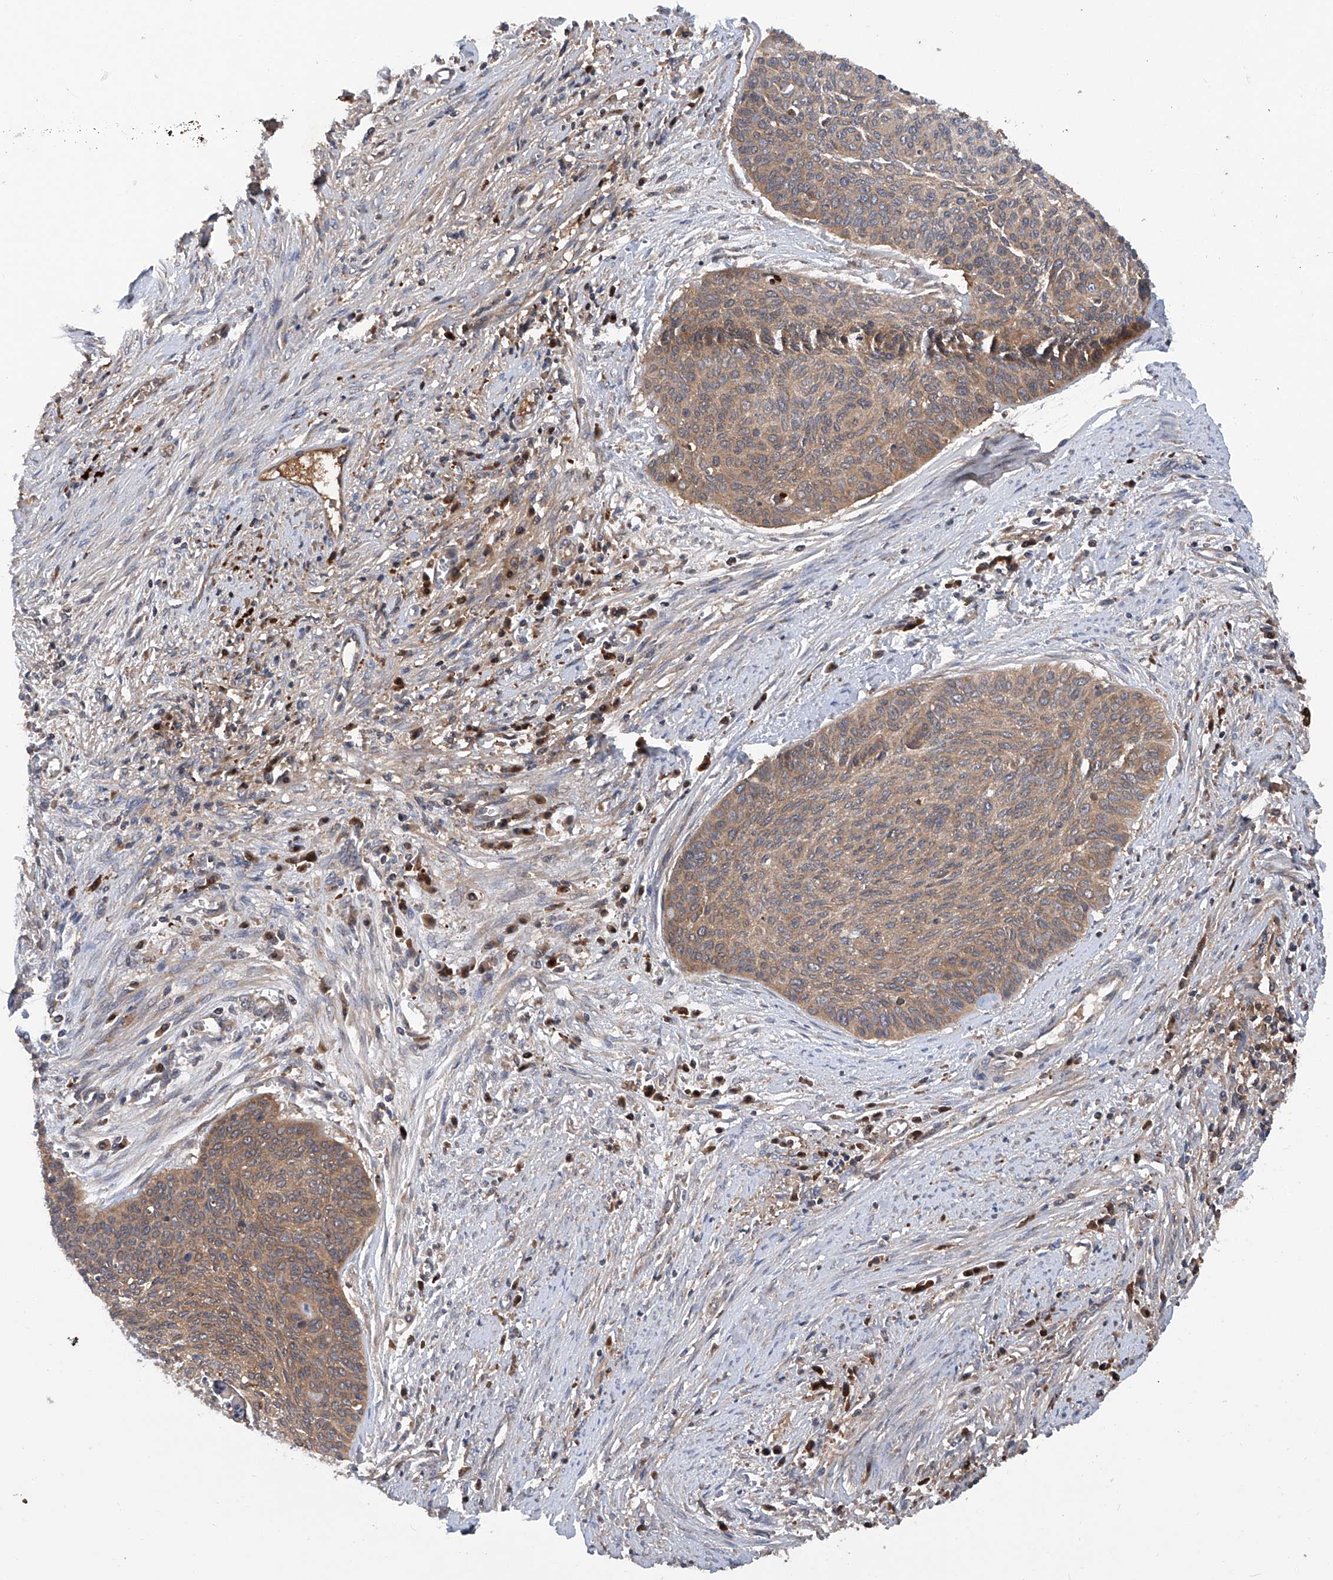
{"staining": {"intensity": "weak", "quantity": ">75%", "location": "cytoplasmic/membranous"}, "tissue": "cervical cancer", "cell_type": "Tumor cells", "image_type": "cancer", "snomed": [{"axis": "morphology", "description": "Squamous cell carcinoma, NOS"}, {"axis": "topography", "description": "Cervix"}], "caption": "Weak cytoplasmic/membranous positivity for a protein is present in about >75% of tumor cells of cervical squamous cell carcinoma using IHC.", "gene": "ASCC3", "patient": {"sex": "female", "age": 55}}